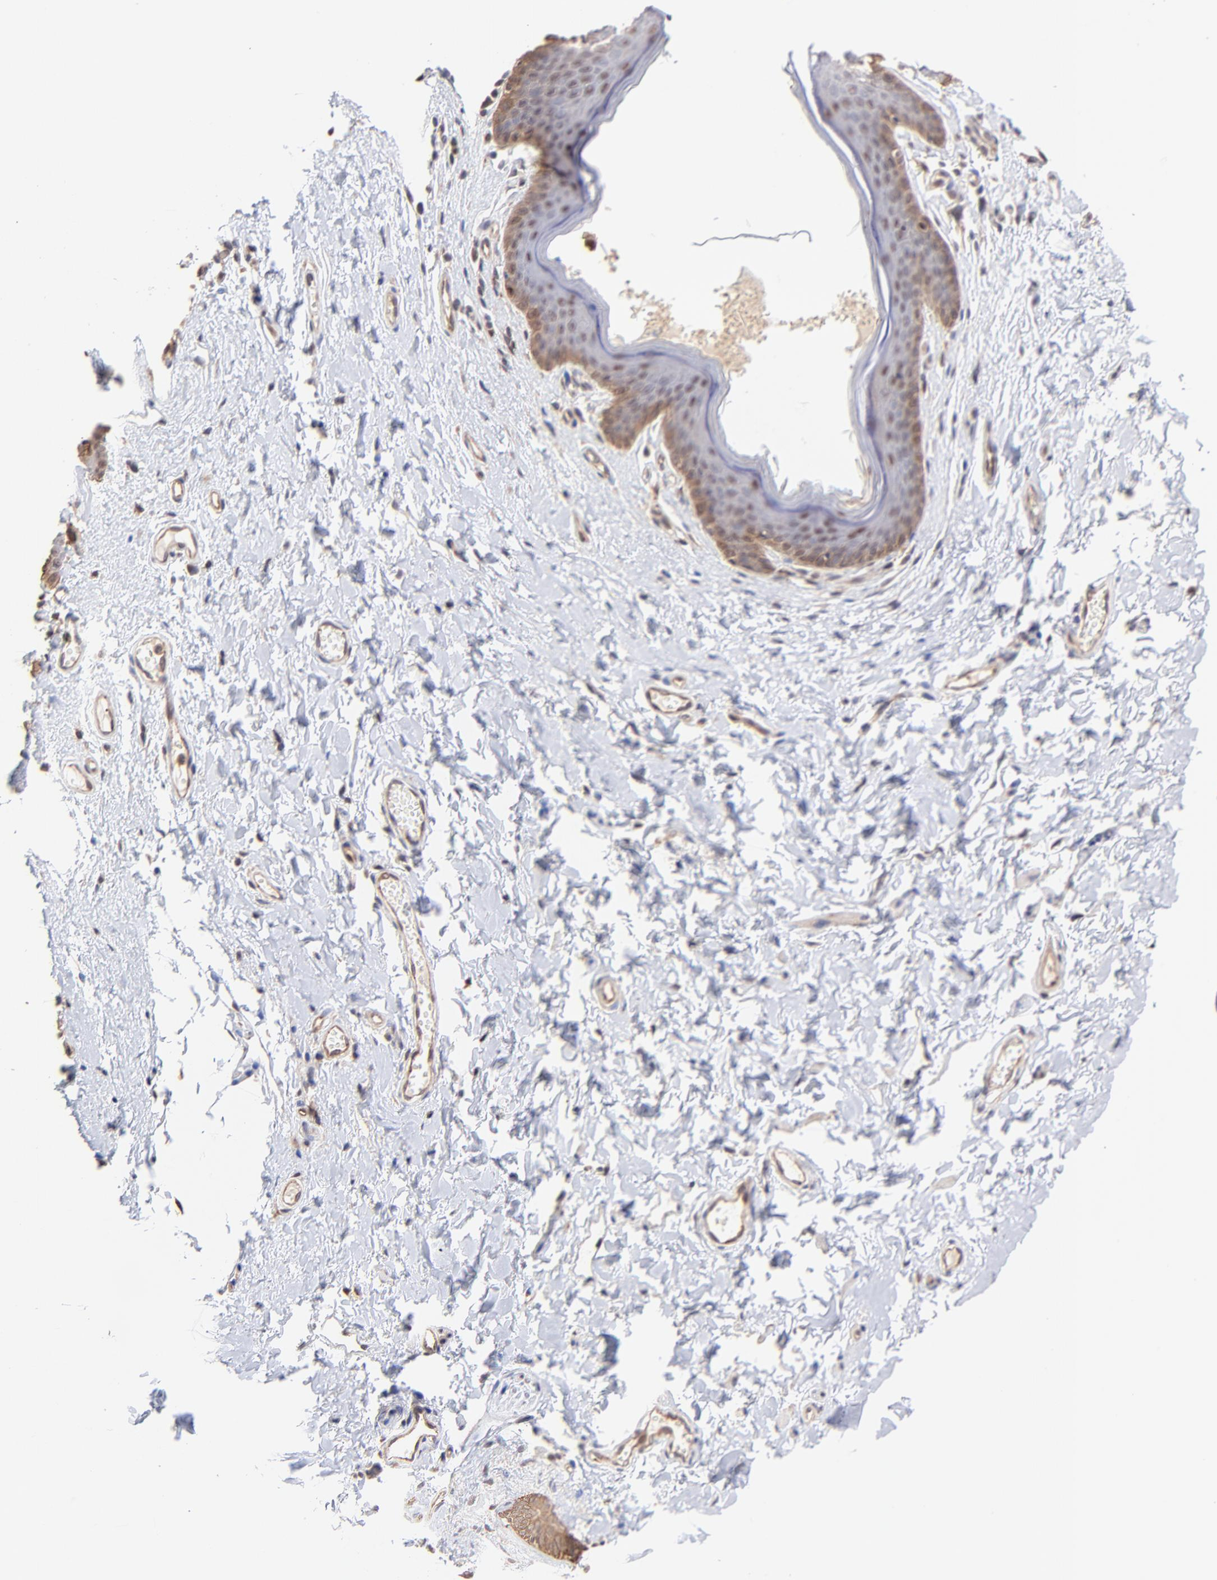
{"staining": {"intensity": "moderate", "quantity": ">75%", "location": "cytoplasmic/membranous"}, "tissue": "skin", "cell_type": "Epidermal cells", "image_type": "normal", "snomed": [{"axis": "morphology", "description": "Normal tissue, NOS"}, {"axis": "morphology", "description": "Inflammation, NOS"}, {"axis": "topography", "description": "Vulva"}], "caption": "Skin stained for a protein shows moderate cytoplasmic/membranous positivity in epidermal cells. The staining was performed using DAB (3,3'-diaminobenzidine) to visualize the protein expression in brown, while the nuclei were stained in blue with hematoxylin (Magnification: 20x).", "gene": "PSMA6", "patient": {"sex": "female", "age": 84}}